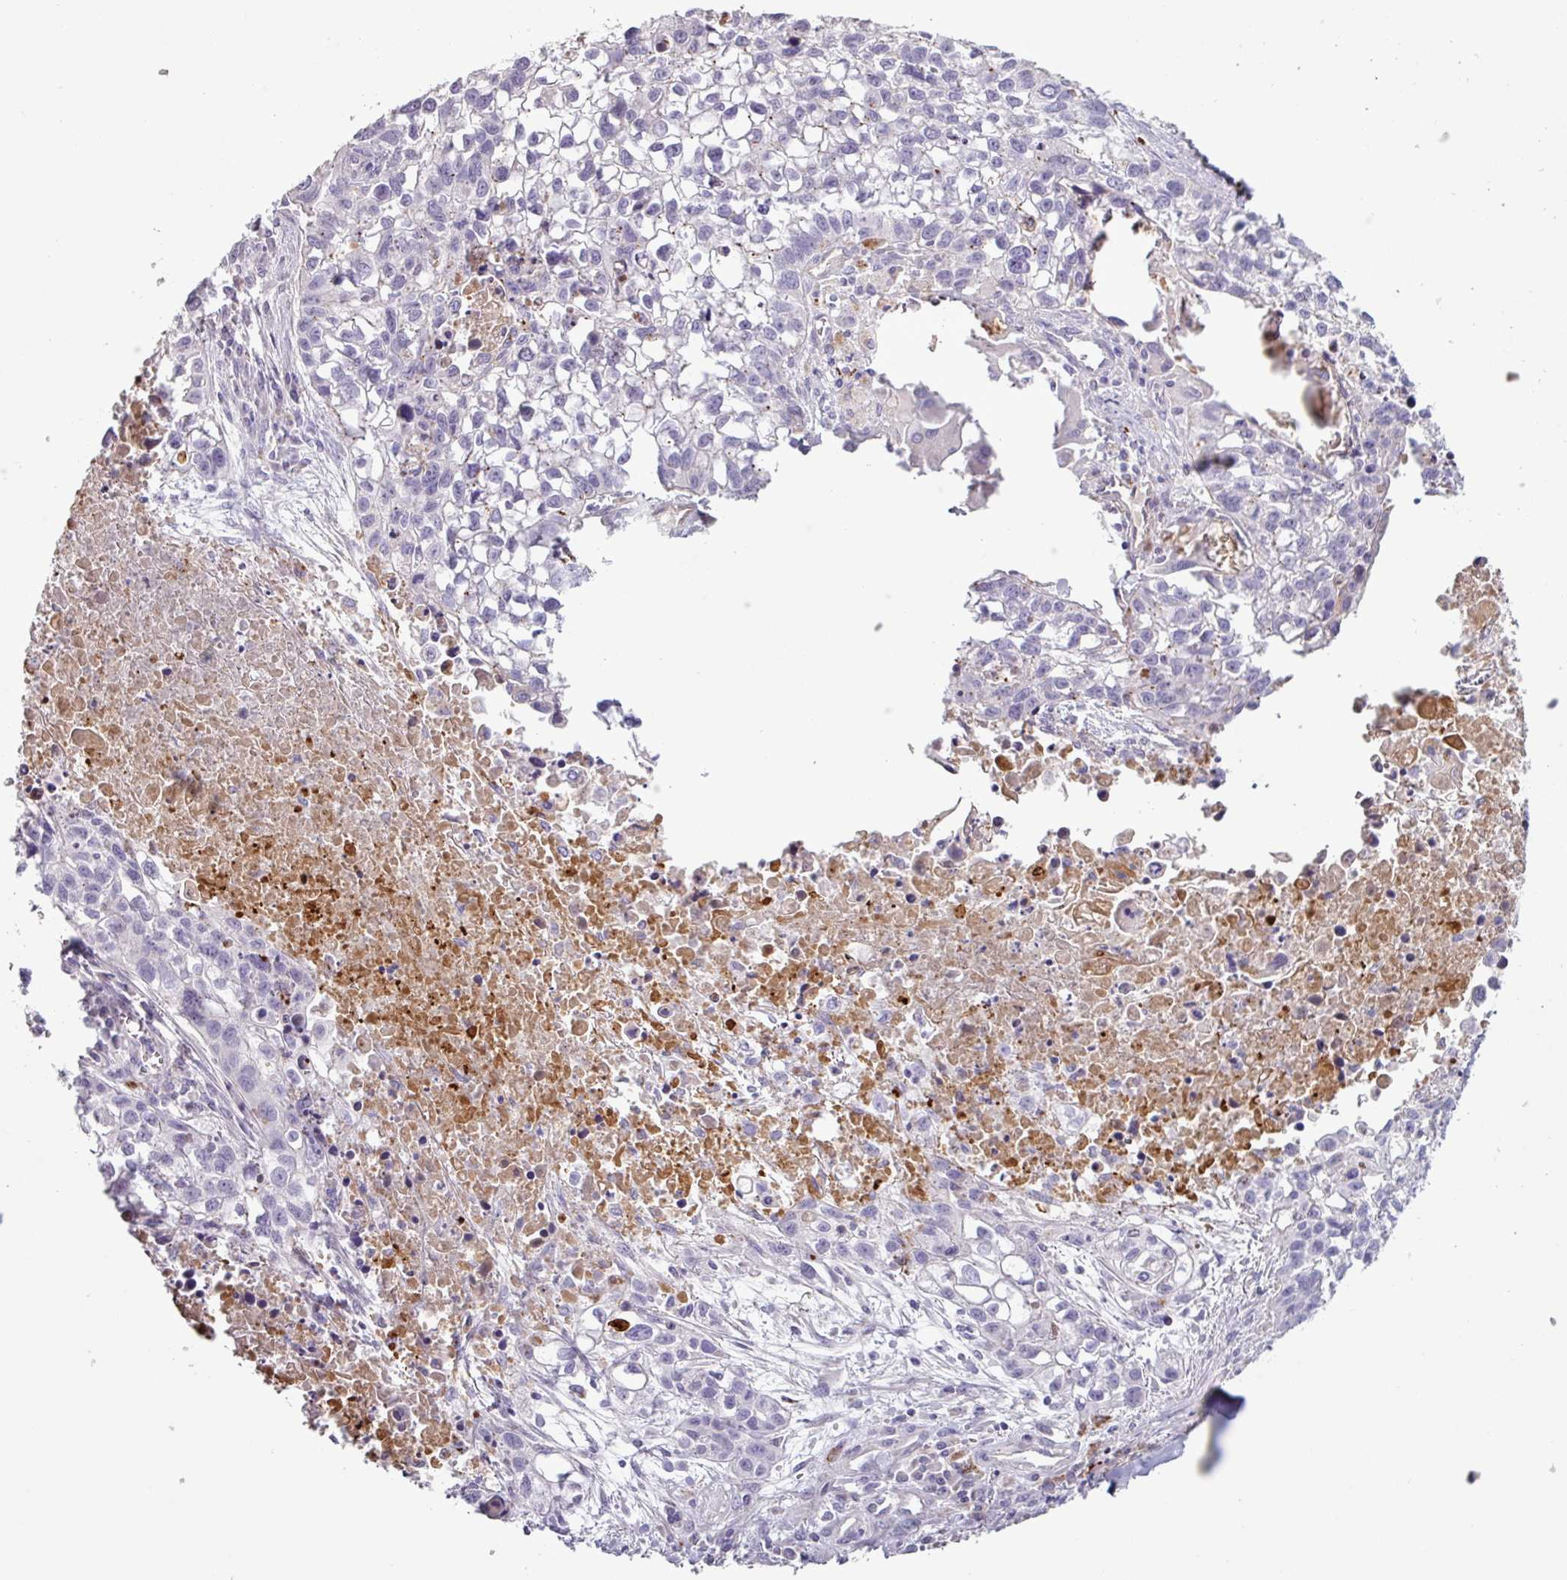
{"staining": {"intensity": "negative", "quantity": "none", "location": "none"}, "tissue": "lung cancer", "cell_type": "Tumor cells", "image_type": "cancer", "snomed": [{"axis": "morphology", "description": "Squamous cell carcinoma, NOS"}, {"axis": "topography", "description": "Lung"}], "caption": "The histopathology image shows no staining of tumor cells in squamous cell carcinoma (lung).", "gene": "C4B", "patient": {"sex": "male", "age": 74}}